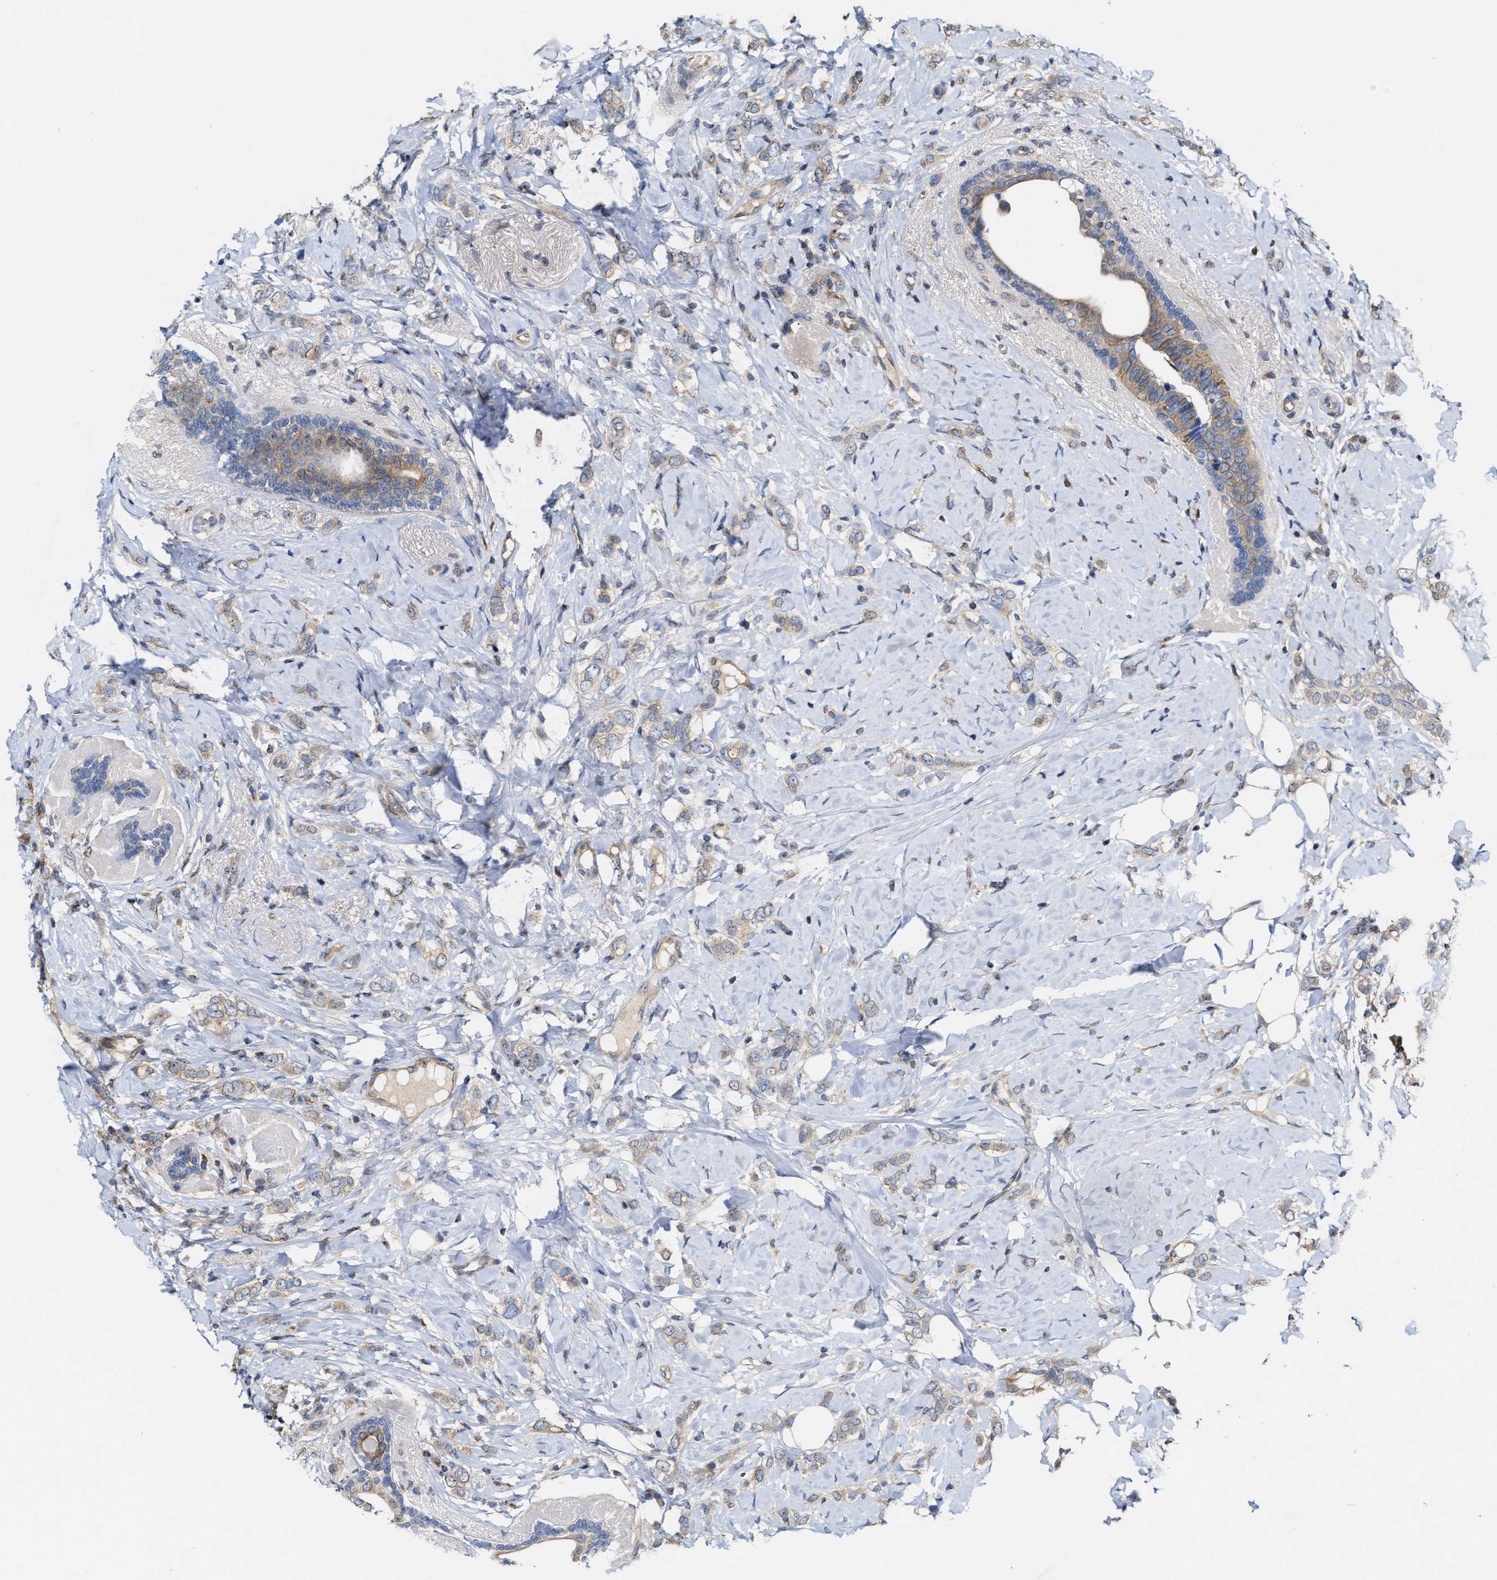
{"staining": {"intensity": "weak", "quantity": "25%-75%", "location": "cytoplasmic/membranous"}, "tissue": "breast cancer", "cell_type": "Tumor cells", "image_type": "cancer", "snomed": [{"axis": "morphology", "description": "Normal tissue, NOS"}, {"axis": "morphology", "description": "Lobular carcinoma"}, {"axis": "topography", "description": "Breast"}], "caption": "A histopathology image of human breast cancer (lobular carcinoma) stained for a protein exhibits weak cytoplasmic/membranous brown staining in tumor cells.", "gene": "BBLN", "patient": {"sex": "female", "age": 47}}